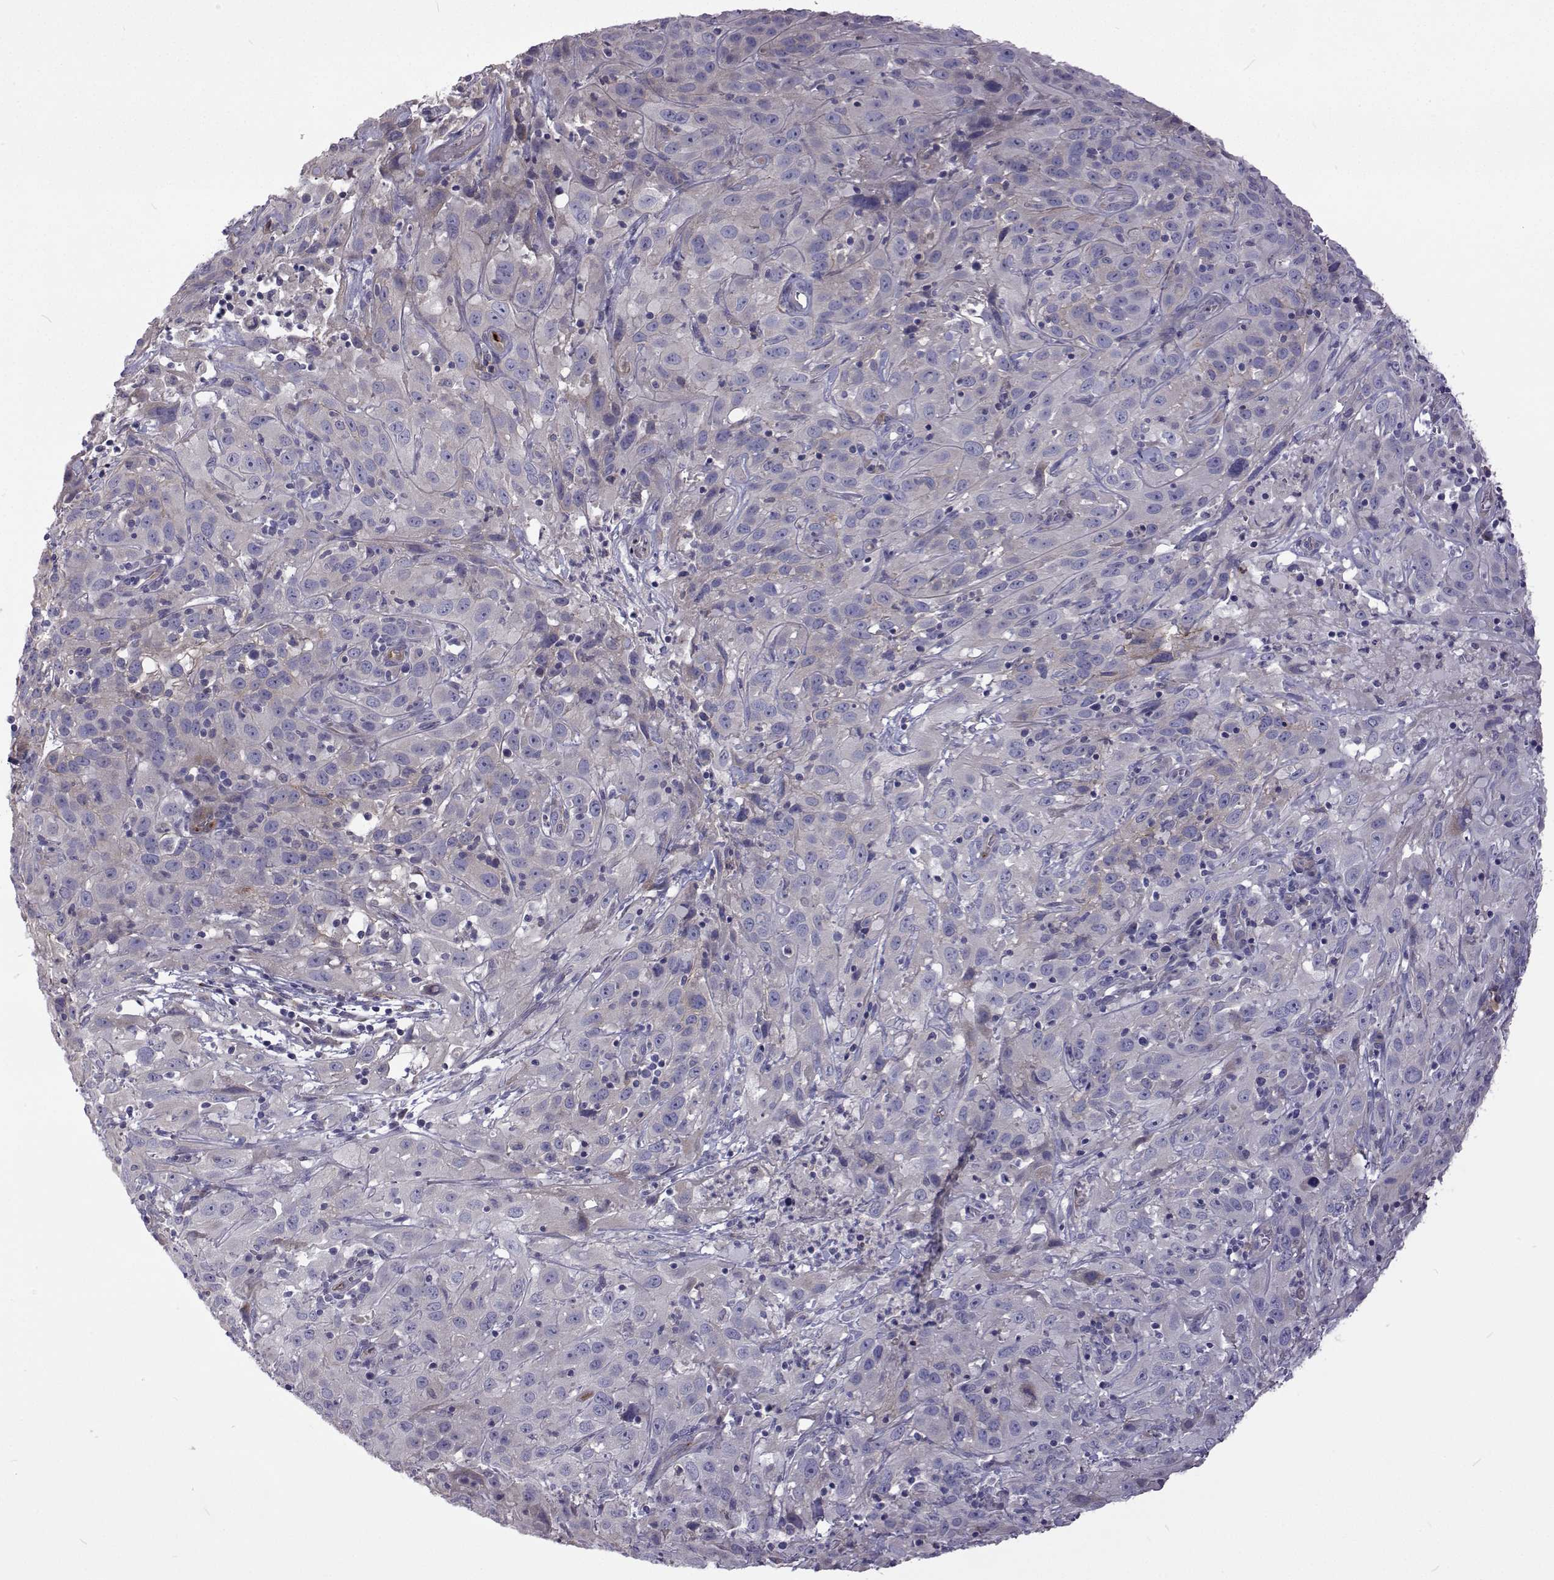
{"staining": {"intensity": "negative", "quantity": "none", "location": "none"}, "tissue": "cervical cancer", "cell_type": "Tumor cells", "image_type": "cancer", "snomed": [{"axis": "morphology", "description": "Squamous cell carcinoma, NOS"}, {"axis": "topography", "description": "Cervix"}], "caption": "IHC photomicrograph of cervical cancer (squamous cell carcinoma) stained for a protein (brown), which reveals no staining in tumor cells.", "gene": "NPR3", "patient": {"sex": "female", "age": 32}}